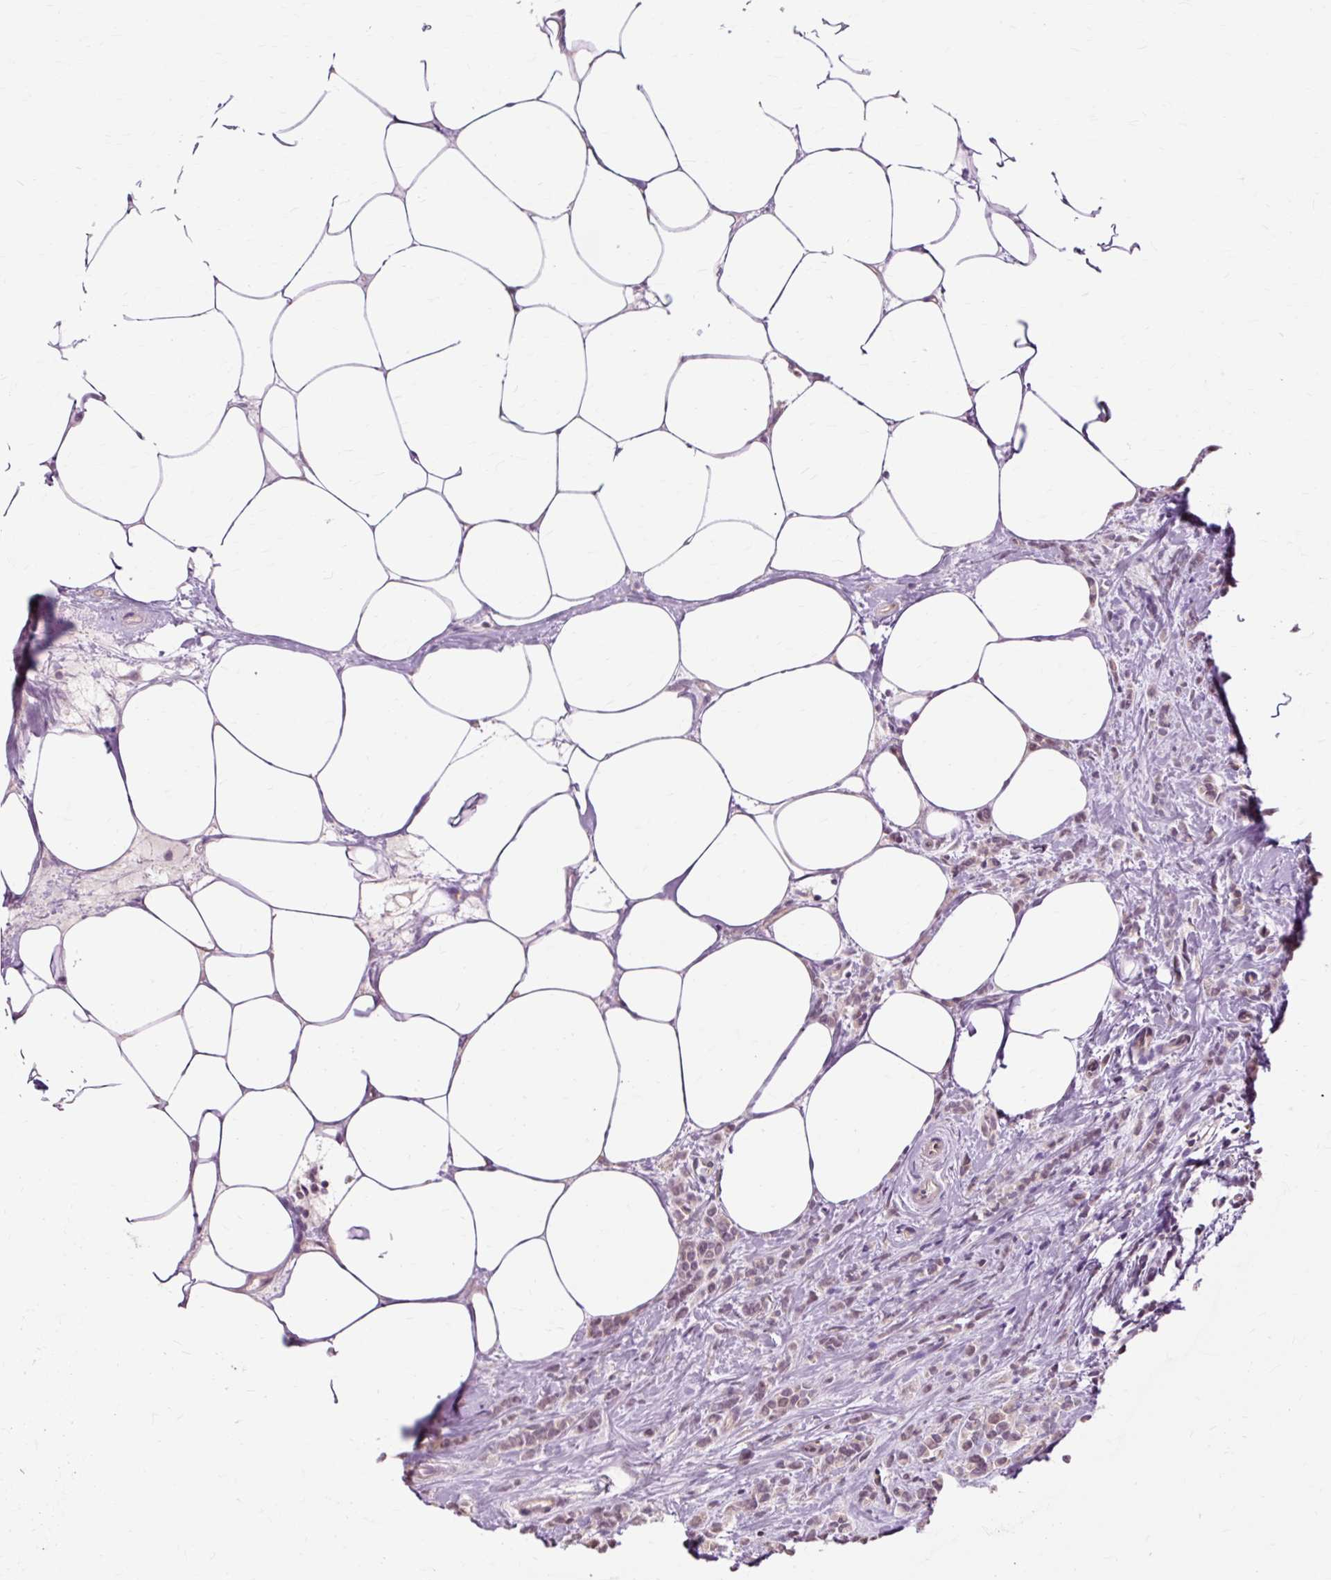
{"staining": {"intensity": "moderate", "quantity": ">75%", "location": "cytoplasmic/membranous"}, "tissue": "breast cancer", "cell_type": "Tumor cells", "image_type": "cancer", "snomed": [{"axis": "morphology", "description": "Lobular carcinoma"}, {"axis": "topography", "description": "Breast"}], "caption": "Immunohistochemistry (DAB (3,3'-diaminobenzidine)) staining of human lobular carcinoma (breast) displays moderate cytoplasmic/membranous protein expression in about >75% of tumor cells.", "gene": "PDZD2", "patient": {"sex": "female", "age": 84}}